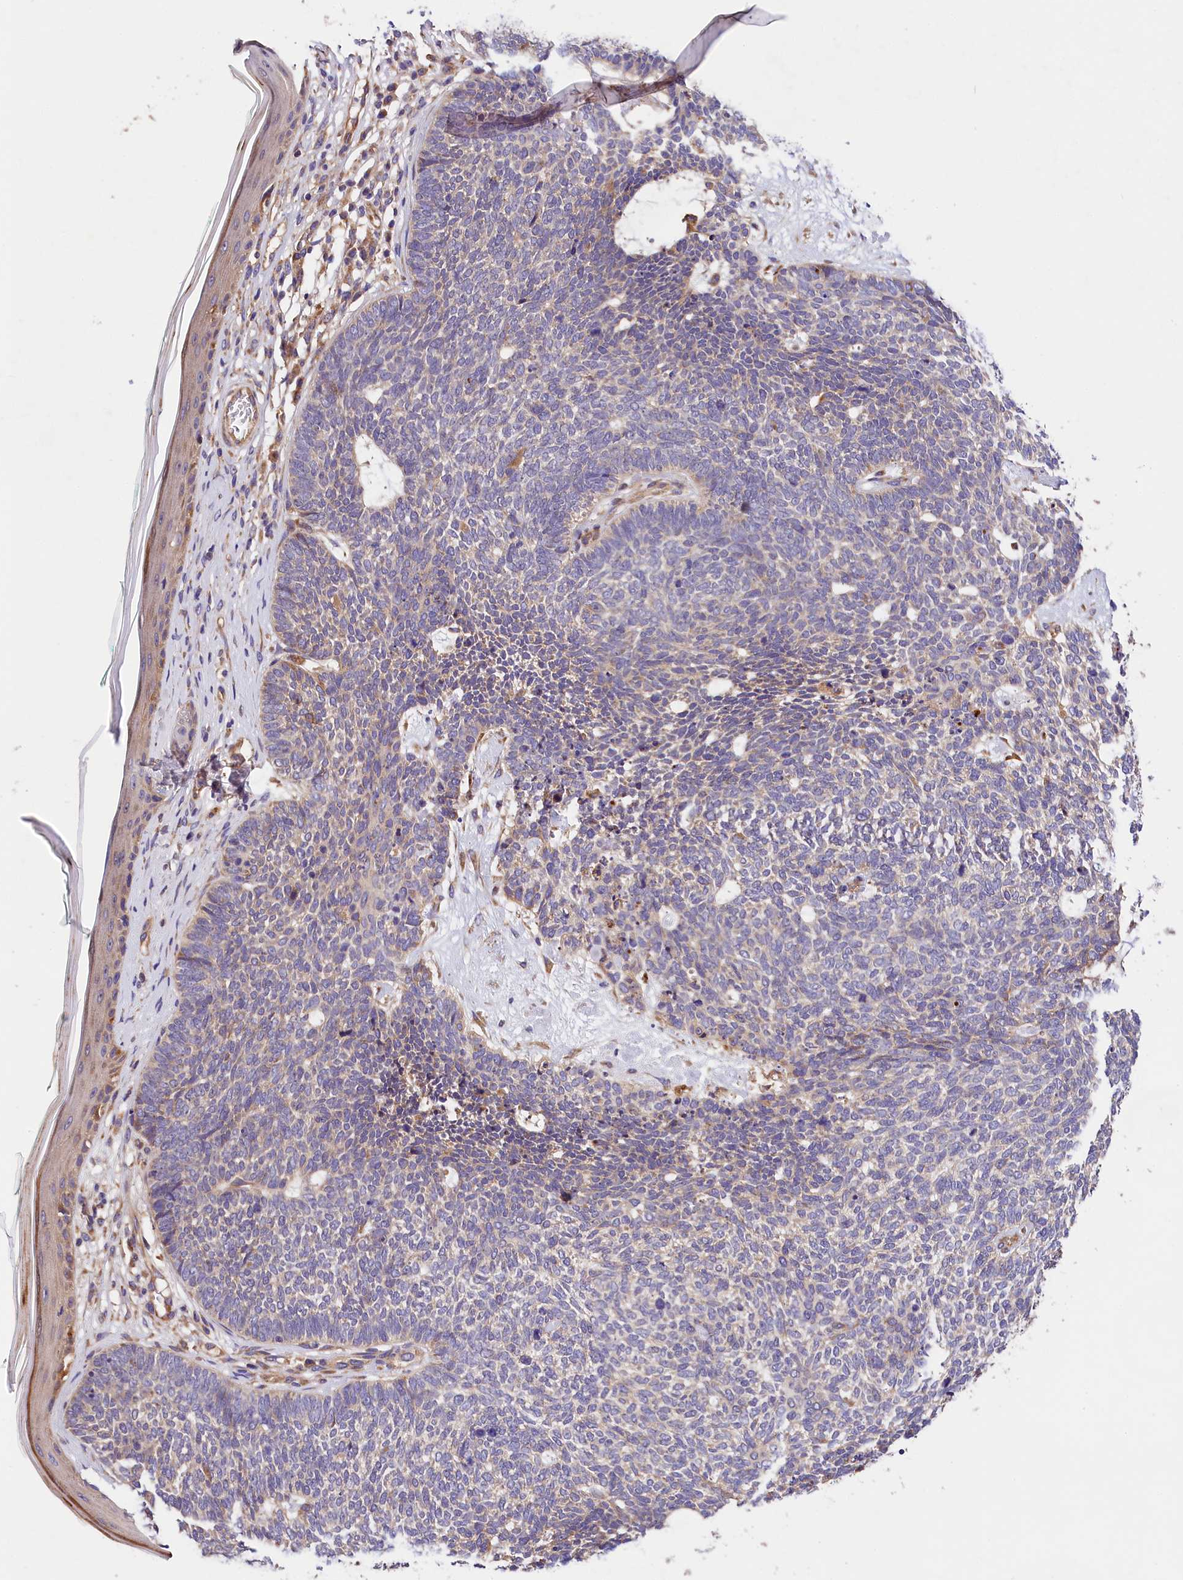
{"staining": {"intensity": "negative", "quantity": "none", "location": "none"}, "tissue": "skin cancer", "cell_type": "Tumor cells", "image_type": "cancer", "snomed": [{"axis": "morphology", "description": "Basal cell carcinoma"}, {"axis": "topography", "description": "Skin"}], "caption": "Skin basal cell carcinoma was stained to show a protein in brown. There is no significant positivity in tumor cells. (DAB (3,3'-diaminobenzidine) IHC, high magnification).", "gene": "SPG11", "patient": {"sex": "female", "age": 84}}